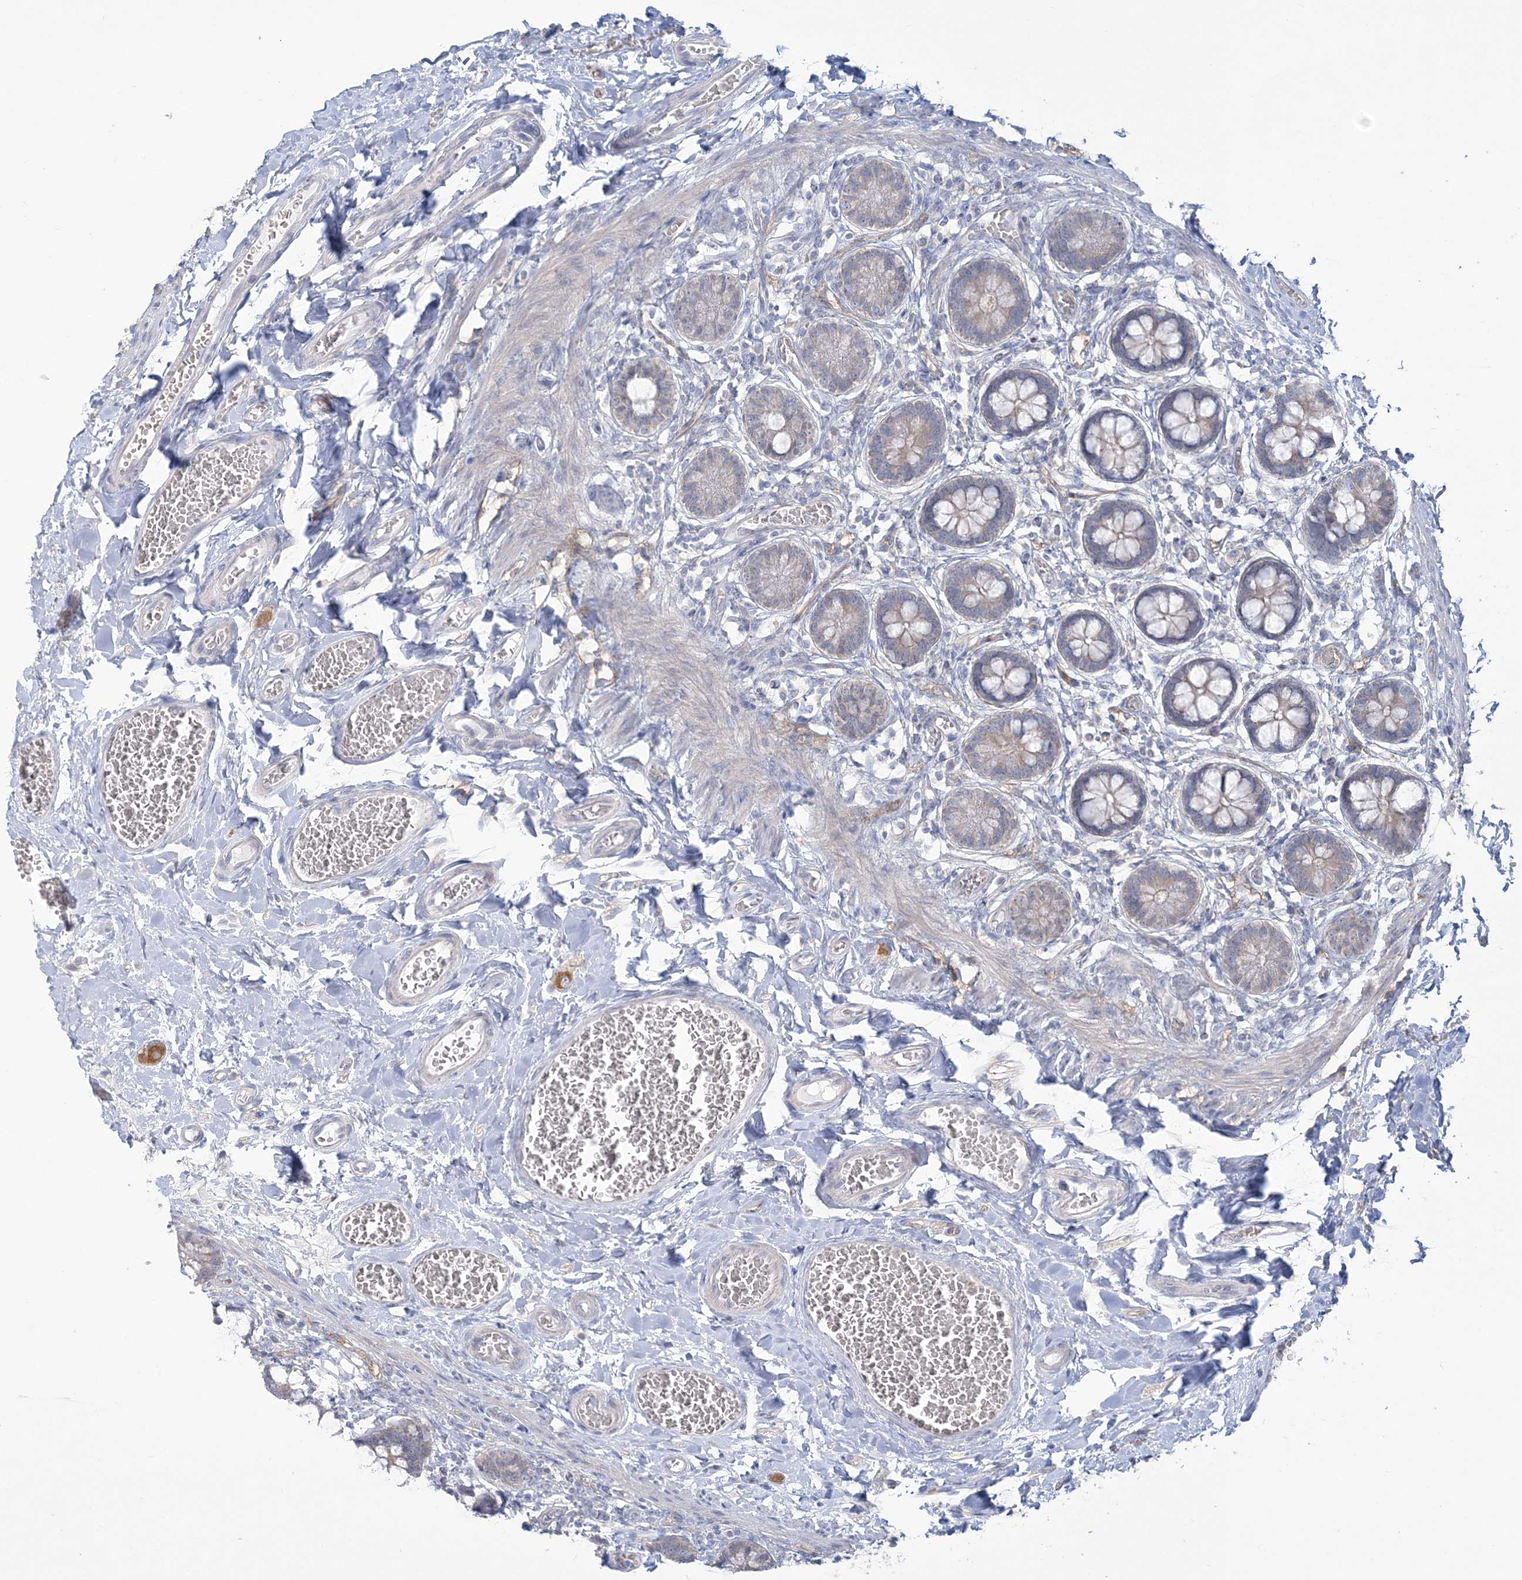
{"staining": {"intensity": "weak", "quantity": "25%-75%", "location": "cytoplasmic/membranous"}, "tissue": "small intestine", "cell_type": "Glandular cells", "image_type": "normal", "snomed": [{"axis": "morphology", "description": "Normal tissue, NOS"}, {"axis": "topography", "description": "Small intestine"}], "caption": "Protein staining of normal small intestine demonstrates weak cytoplasmic/membranous positivity in about 25%-75% of glandular cells.", "gene": "FARSB", "patient": {"sex": "male", "age": 52}}